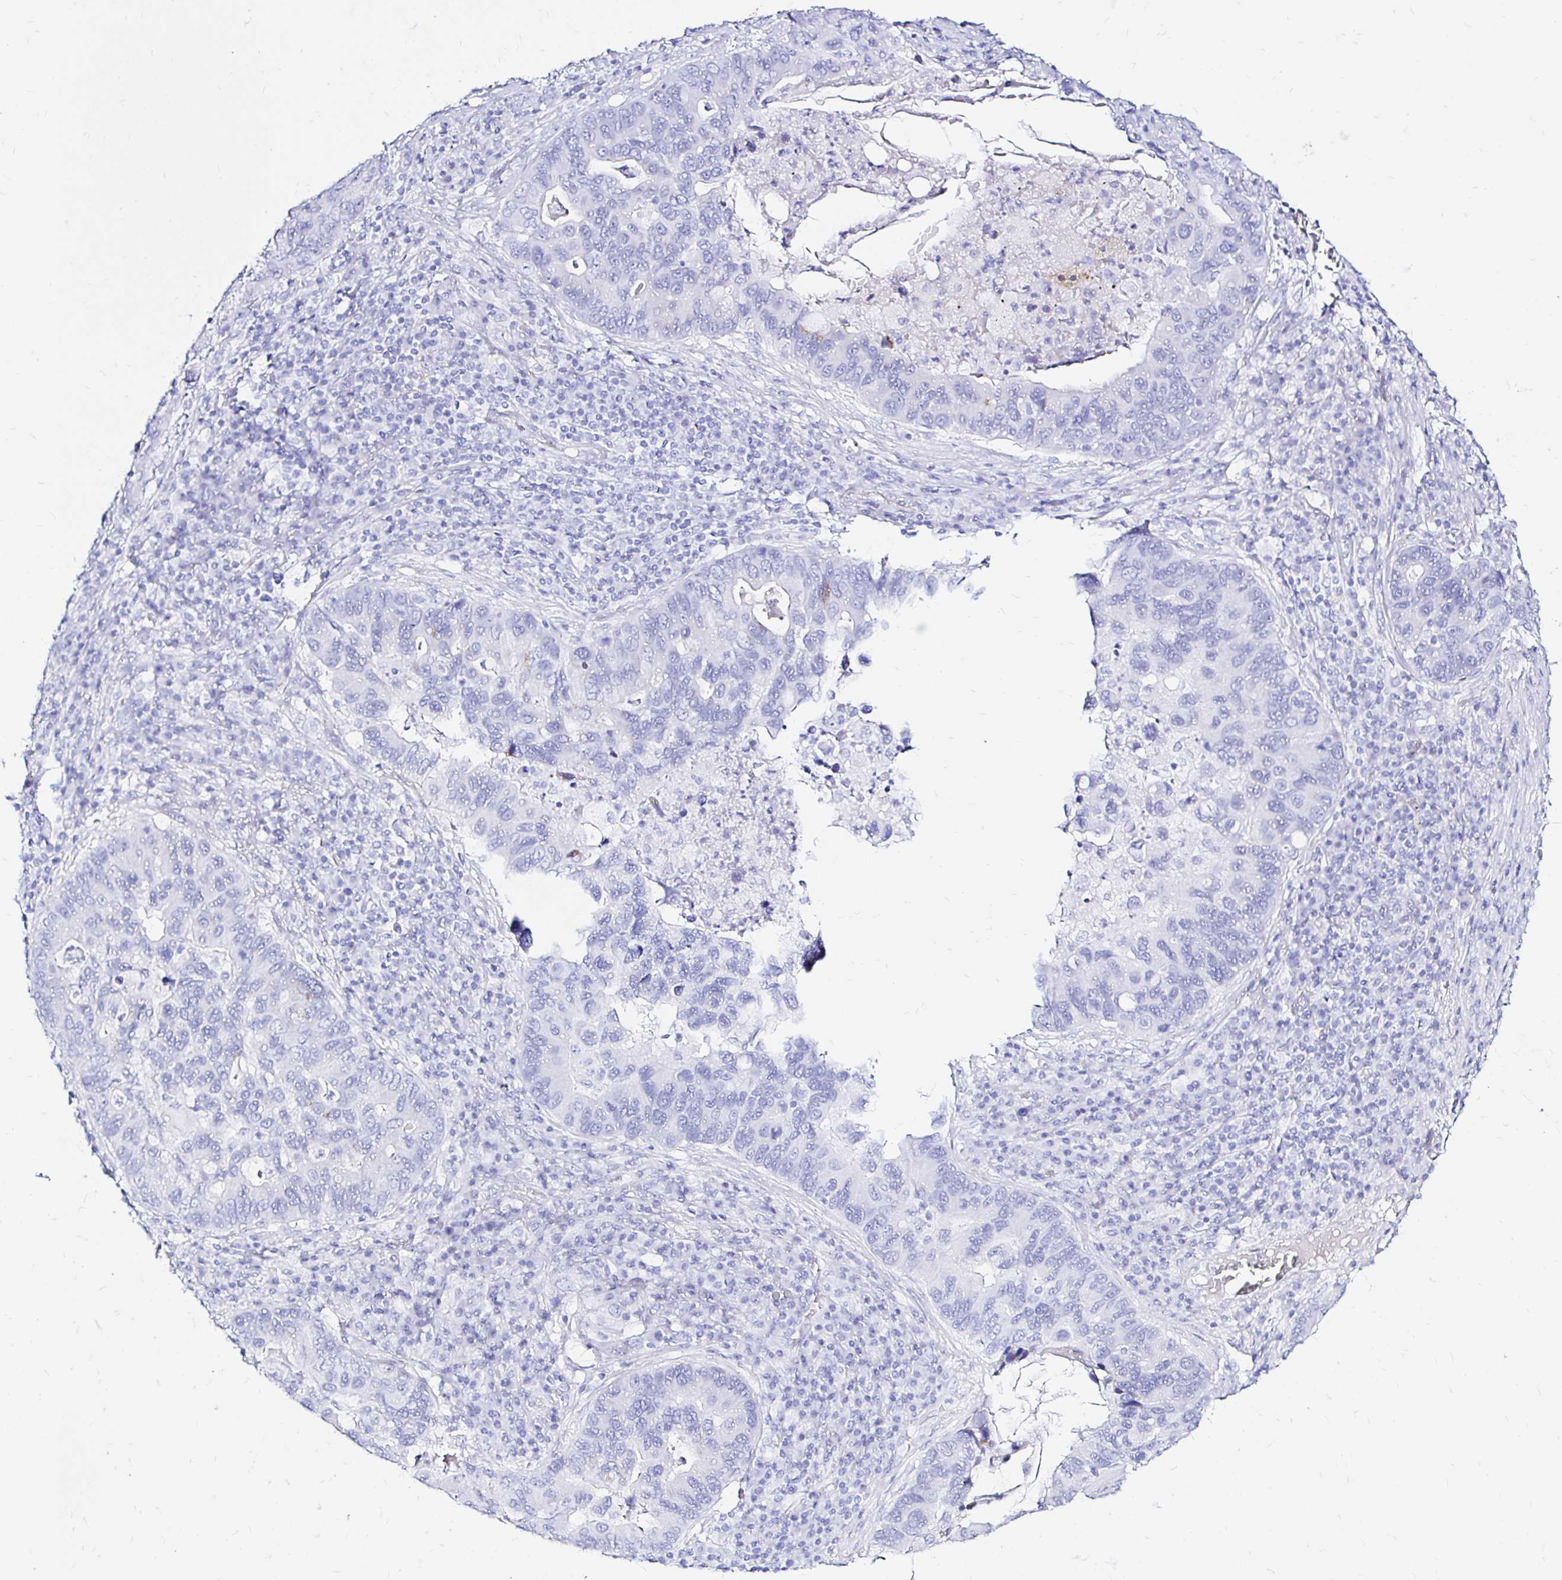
{"staining": {"intensity": "negative", "quantity": "none", "location": "none"}, "tissue": "lung cancer", "cell_type": "Tumor cells", "image_type": "cancer", "snomed": [{"axis": "morphology", "description": "Adenocarcinoma, NOS"}, {"axis": "morphology", "description": "Adenocarcinoma, metastatic, NOS"}, {"axis": "topography", "description": "Lymph node"}, {"axis": "topography", "description": "Lung"}], "caption": "High magnification brightfield microscopy of adenocarcinoma (lung) stained with DAB (3,3'-diaminobenzidine) (brown) and counterstained with hematoxylin (blue): tumor cells show no significant staining.", "gene": "ZNF432", "patient": {"sex": "female", "age": 54}}